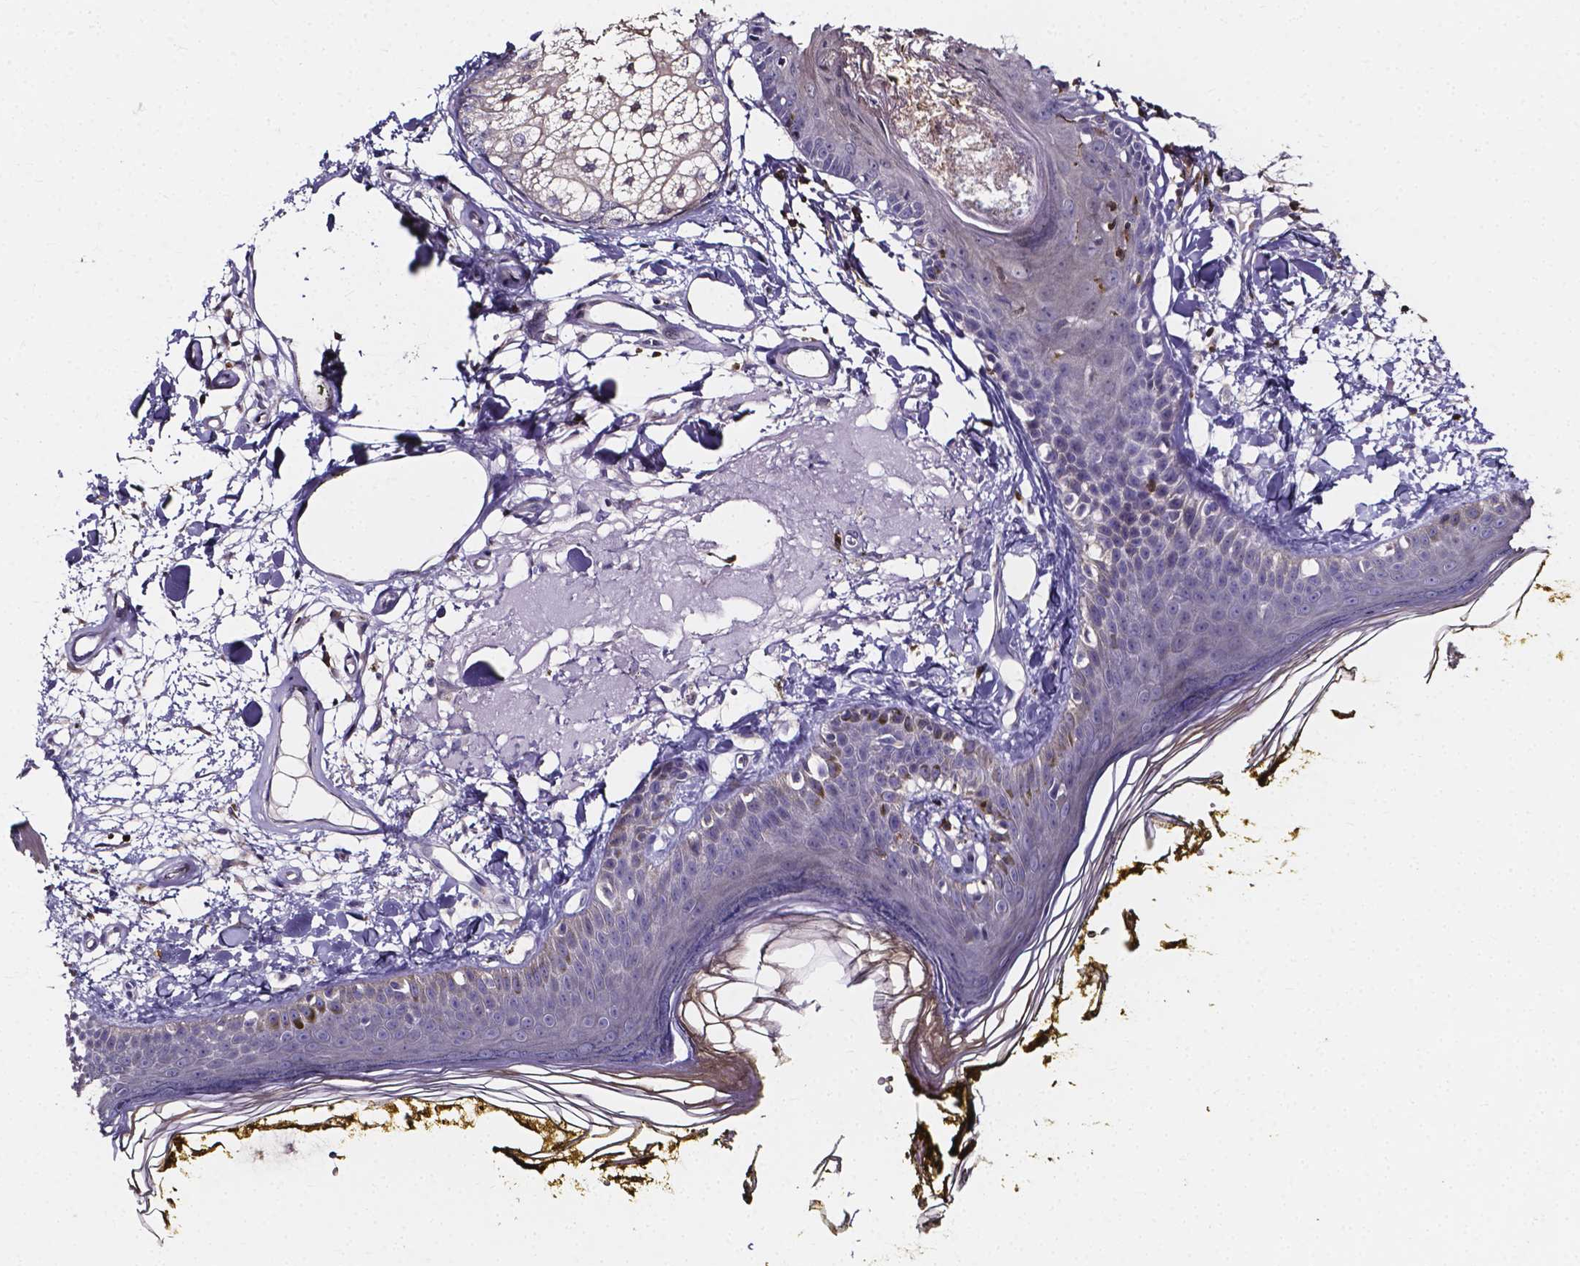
{"staining": {"intensity": "negative", "quantity": "none", "location": "none"}, "tissue": "skin", "cell_type": "Fibroblasts", "image_type": "normal", "snomed": [{"axis": "morphology", "description": "Normal tissue, NOS"}, {"axis": "topography", "description": "Skin"}], "caption": "DAB immunohistochemical staining of normal human skin demonstrates no significant expression in fibroblasts.", "gene": "THEMIS", "patient": {"sex": "male", "age": 76}}